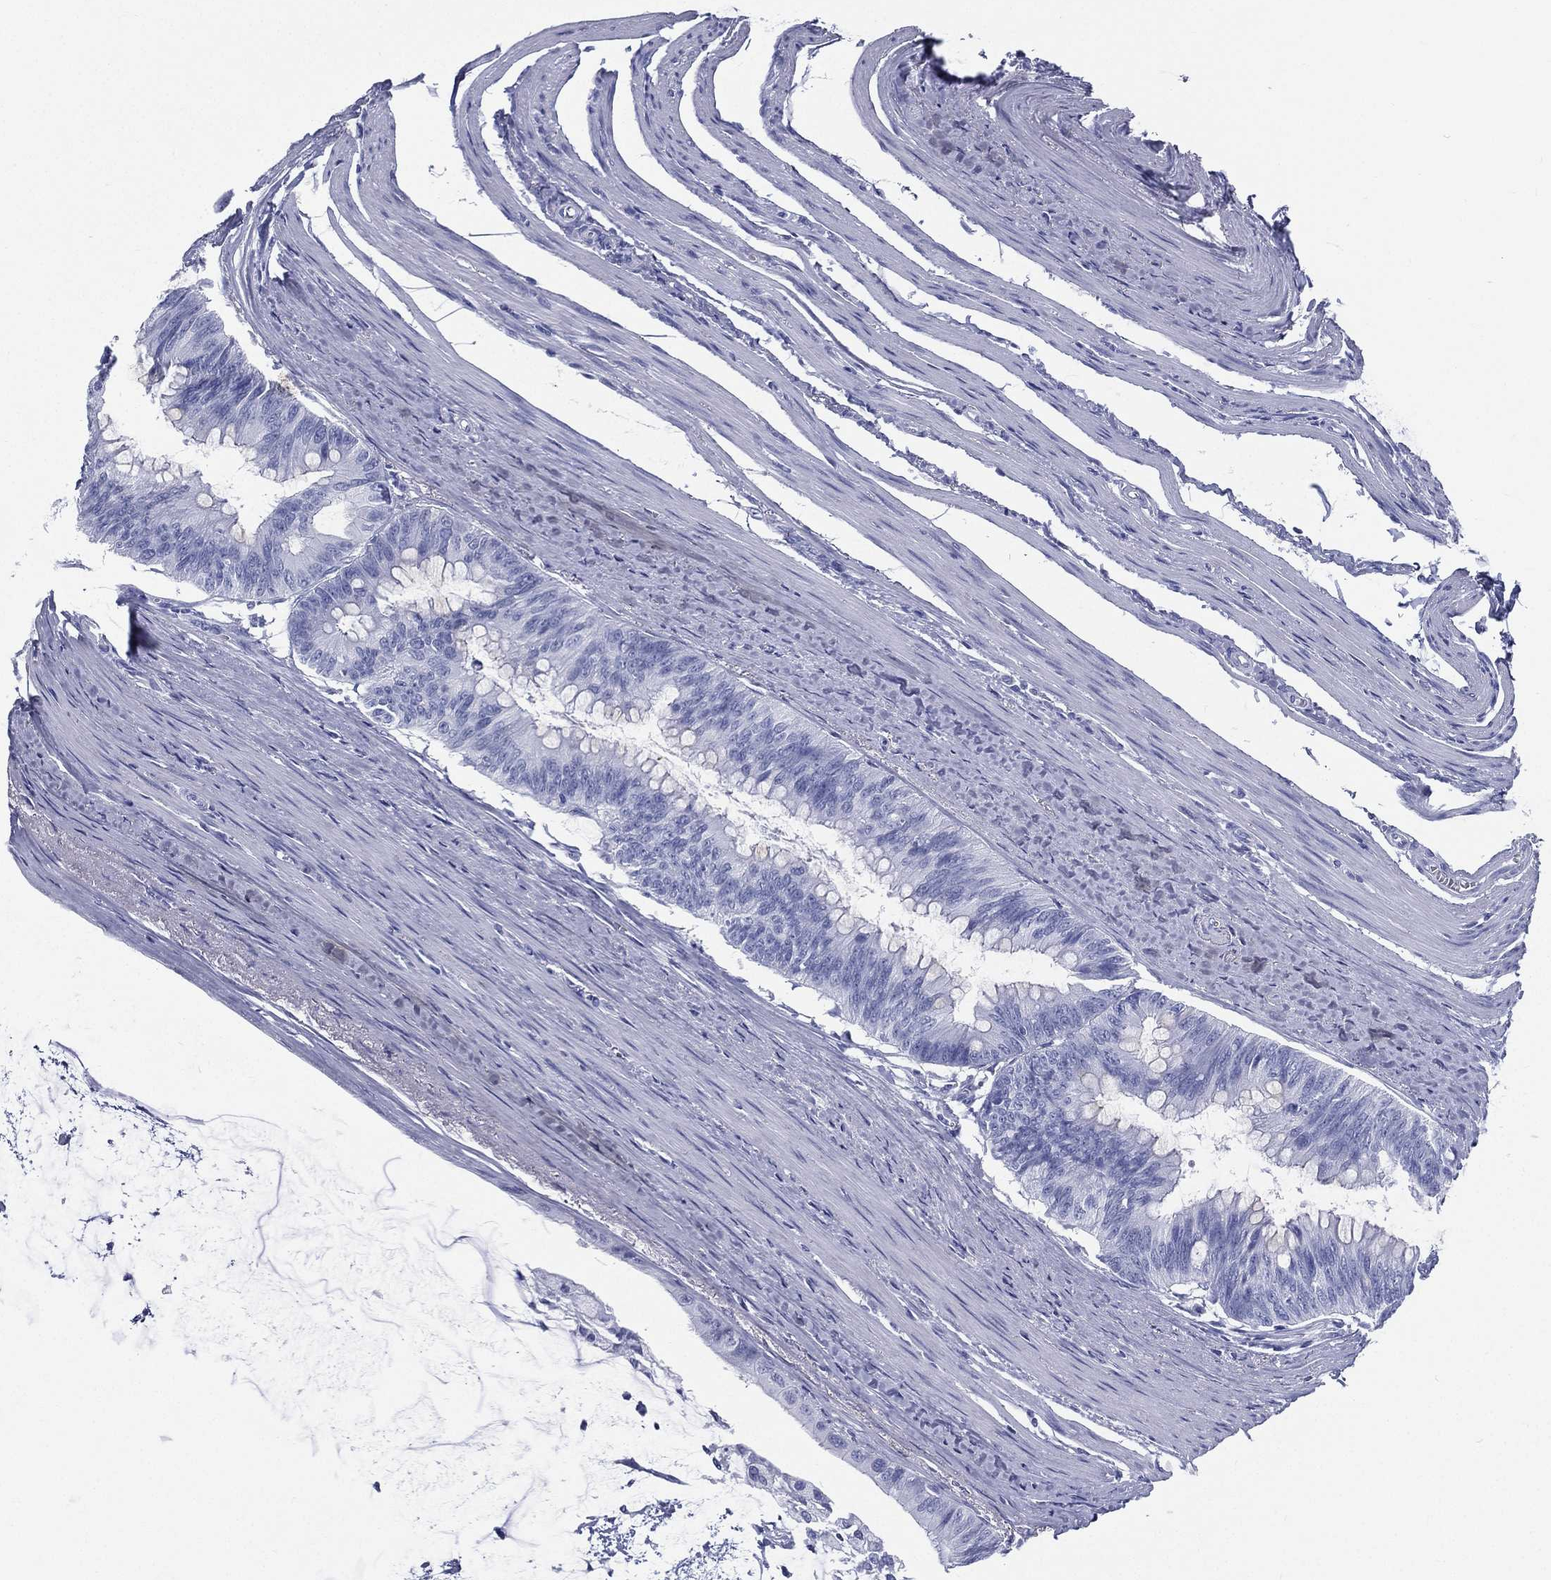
{"staining": {"intensity": "negative", "quantity": "none", "location": "none"}, "tissue": "colorectal cancer", "cell_type": "Tumor cells", "image_type": "cancer", "snomed": [{"axis": "morphology", "description": "Normal tissue, NOS"}, {"axis": "morphology", "description": "Adenocarcinoma, NOS"}, {"axis": "topography", "description": "Colon"}], "caption": "An image of colorectal cancer stained for a protein reveals no brown staining in tumor cells.", "gene": "RSPH4A", "patient": {"sex": "male", "age": 65}}